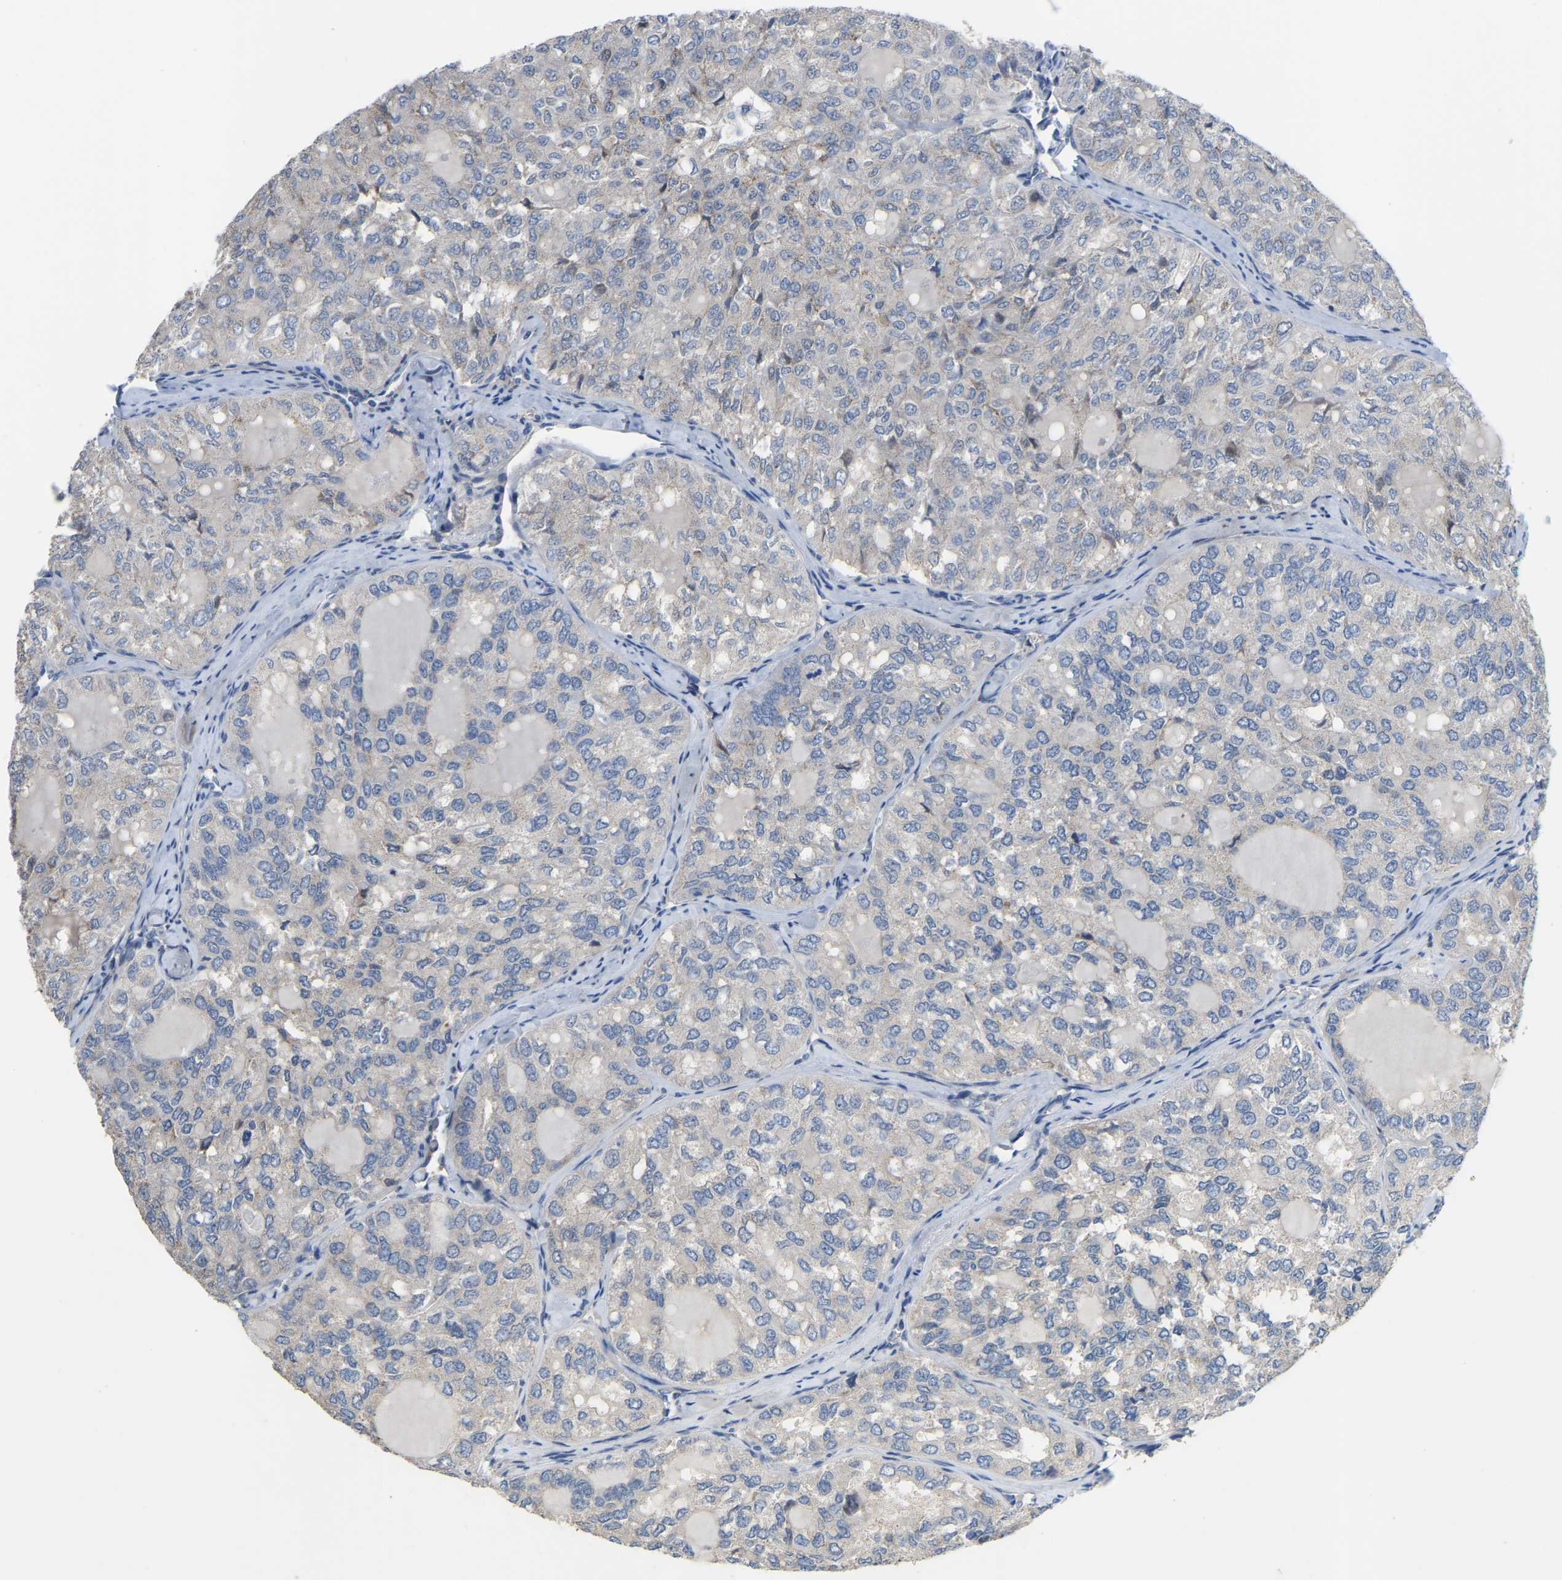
{"staining": {"intensity": "negative", "quantity": "none", "location": "none"}, "tissue": "thyroid cancer", "cell_type": "Tumor cells", "image_type": "cancer", "snomed": [{"axis": "morphology", "description": "Follicular adenoma carcinoma, NOS"}, {"axis": "topography", "description": "Thyroid gland"}], "caption": "This micrograph is of follicular adenoma carcinoma (thyroid) stained with IHC to label a protein in brown with the nuclei are counter-stained blue. There is no positivity in tumor cells.", "gene": "HIGD2B", "patient": {"sex": "male", "age": 75}}